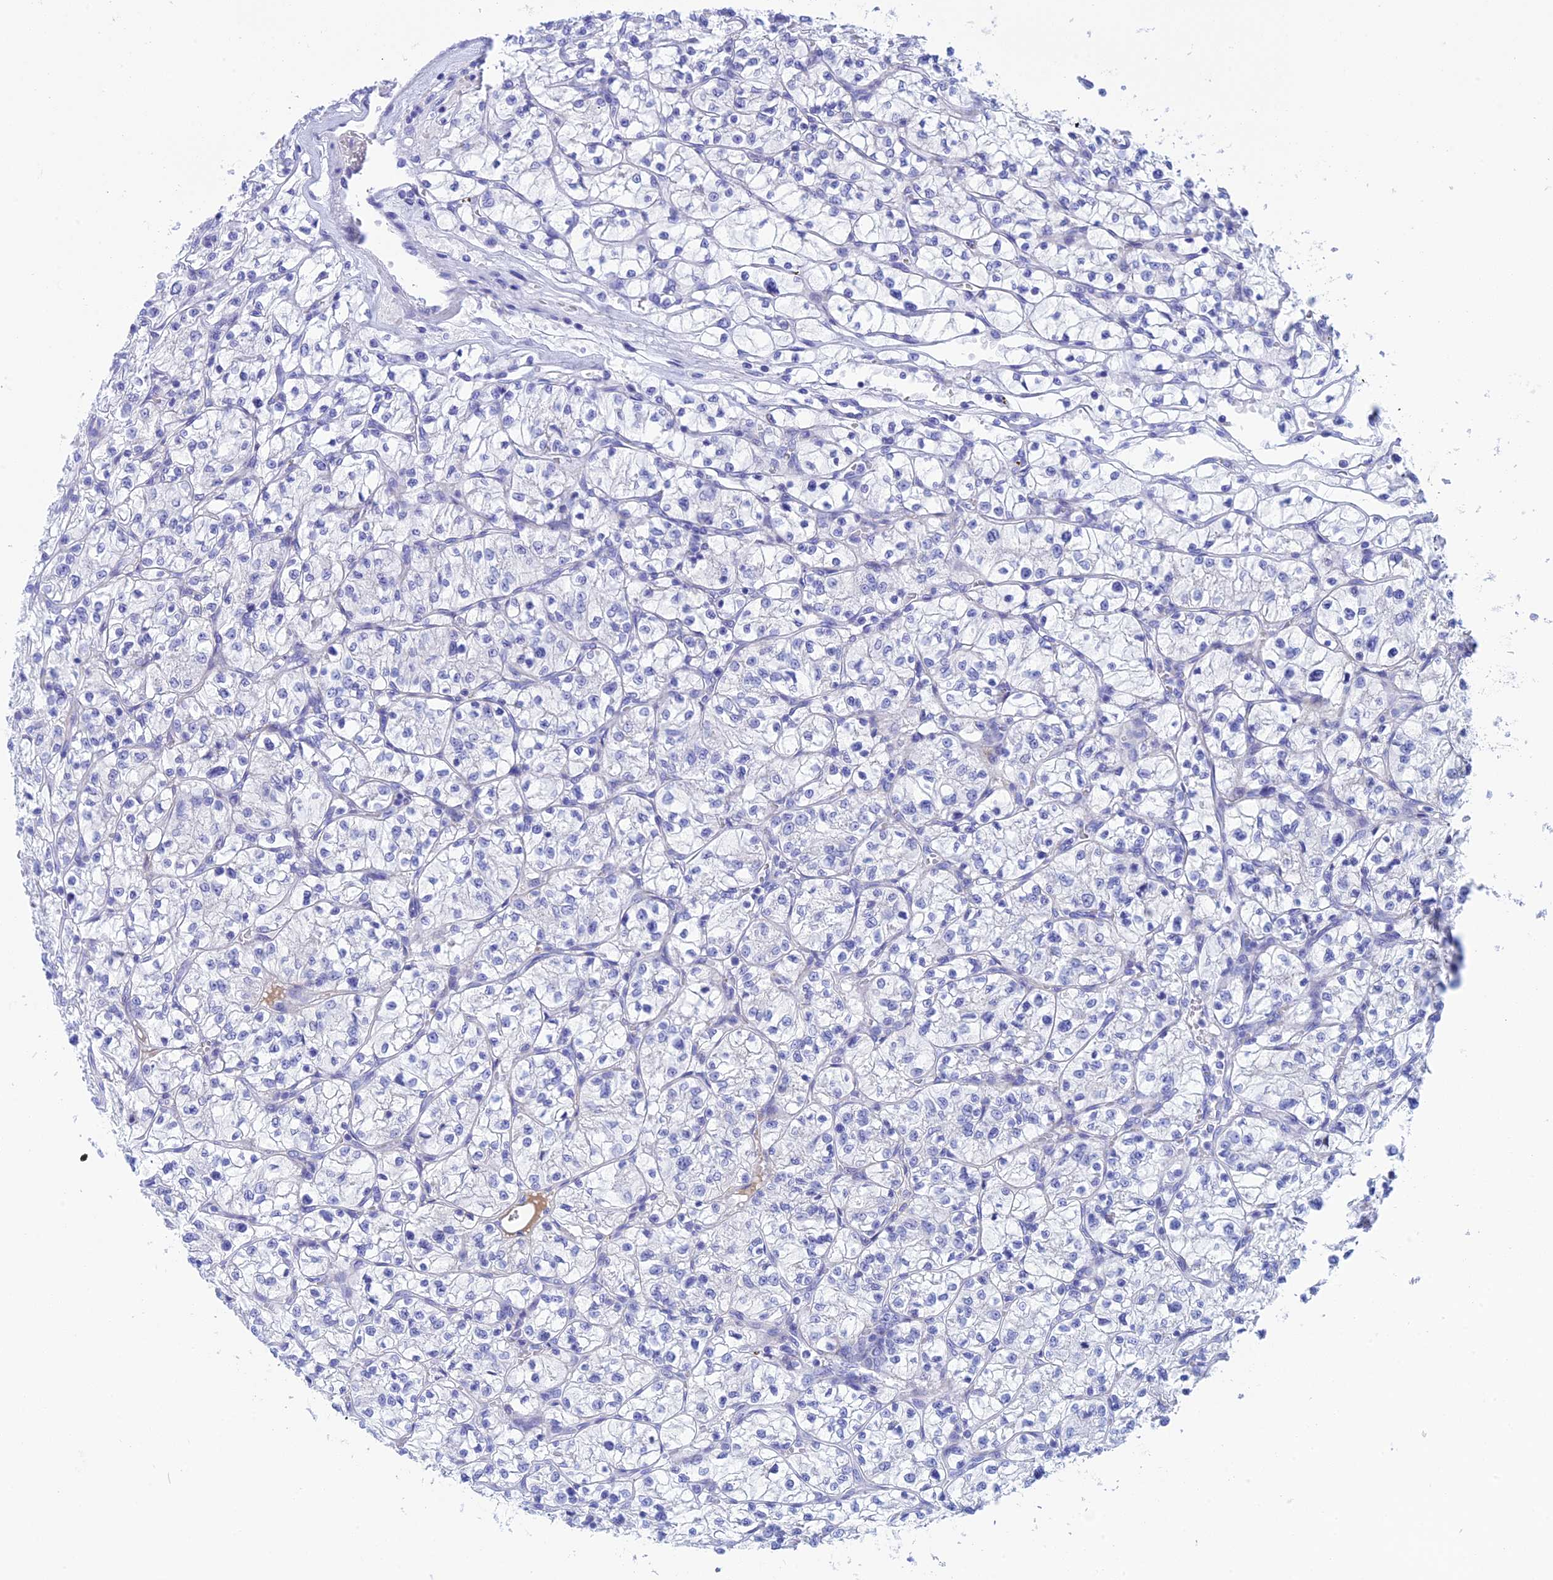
{"staining": {"intensity": "negative", "quantity": "none", "location": "none"}, "tissue": "renal cancer", "cell_type": "Tumor cells", "image_type": "cancer", "snomed": [{"axis": "morphology", "description": "Adenocarcinoma, NOS"}, {"axis": "topography", "description": "Kidney"}], "caption": "There is no significant positivity in tumor cells of renal adenocarcinoma.", "gene": "ERICH4", "patient": {"sex": "female", "age": 64}}